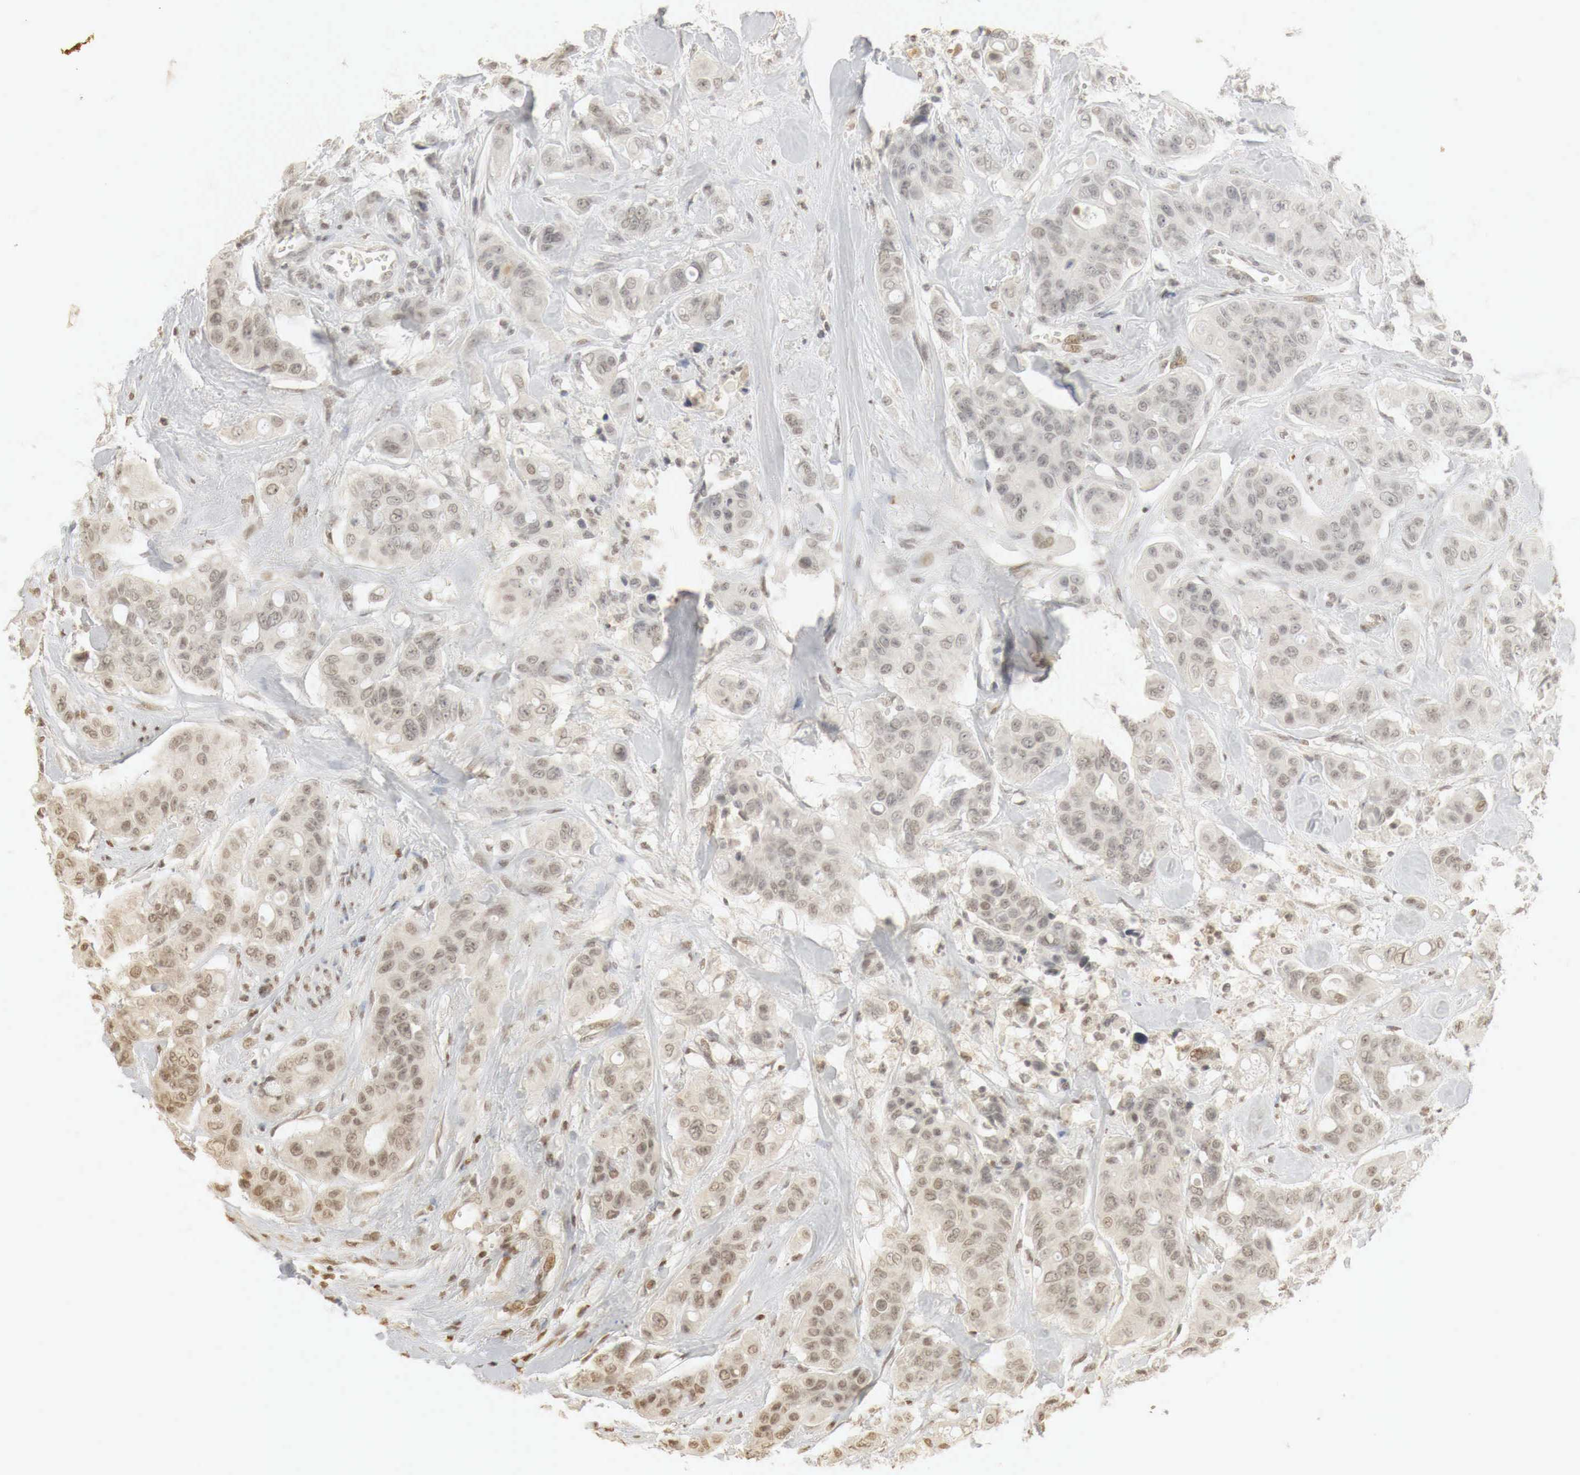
{"staining": {"intensity": "weak", "quantity": "<25%", "location": "nuclear"}, "tissue": "colorectal cancer", "cell_type": "Tumor cells", "image_type": "cancer", "snomed": [{"axis": "morphology", "description": "Adenocarcinoma, NOS"}, {"axis": "topography", "description": "Colon"}], "caption": "DAB (3,3'-diaminobenzidine) immunohistochemical staining of colorectal adenocarcinoma demonstrates no significant positivity in tumor cells. Nuclei are stained in blue.", "gene": "ERBB4", "patient": {"sex": "female", "age": 70}}